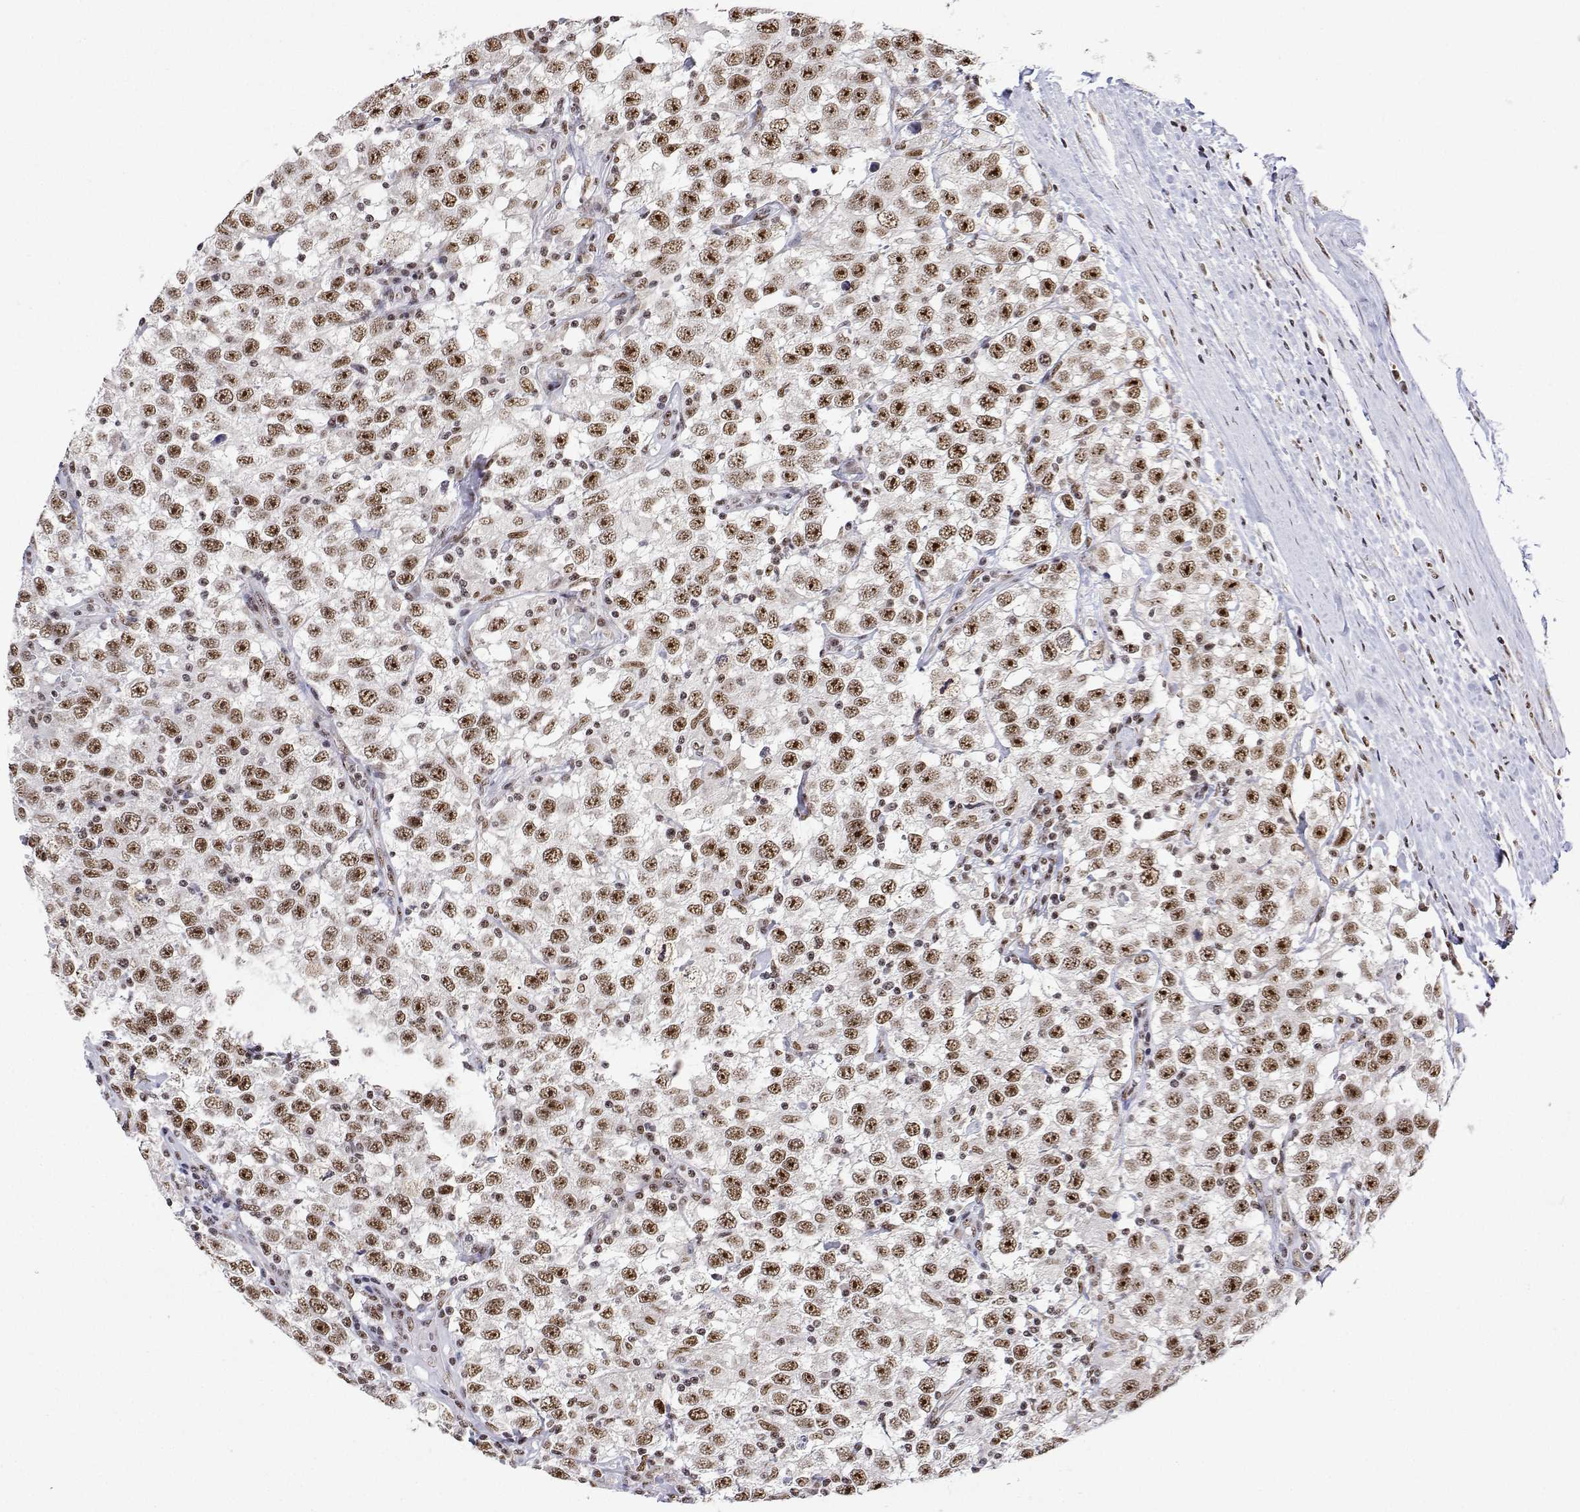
{"staining": {"intensity": "moderate", "quantity": ">75%", "location": "nuclear"}, "tissue": "testis cancer", "cell_type": "Tumor cells", "image_type": "cancer", "snomed": [{"axis": "morphology", "description": "Seminoma, NOS"}, {"axis": "topography", "description": "Testis"}], "caption": "Protein positivity by immunohistochemistry displays moderate nuclear staining in approximately >75% of tumor cells in seminoma (testis).", "gene": "ADAR", "patient": {"sex": "male", "age": 41}}